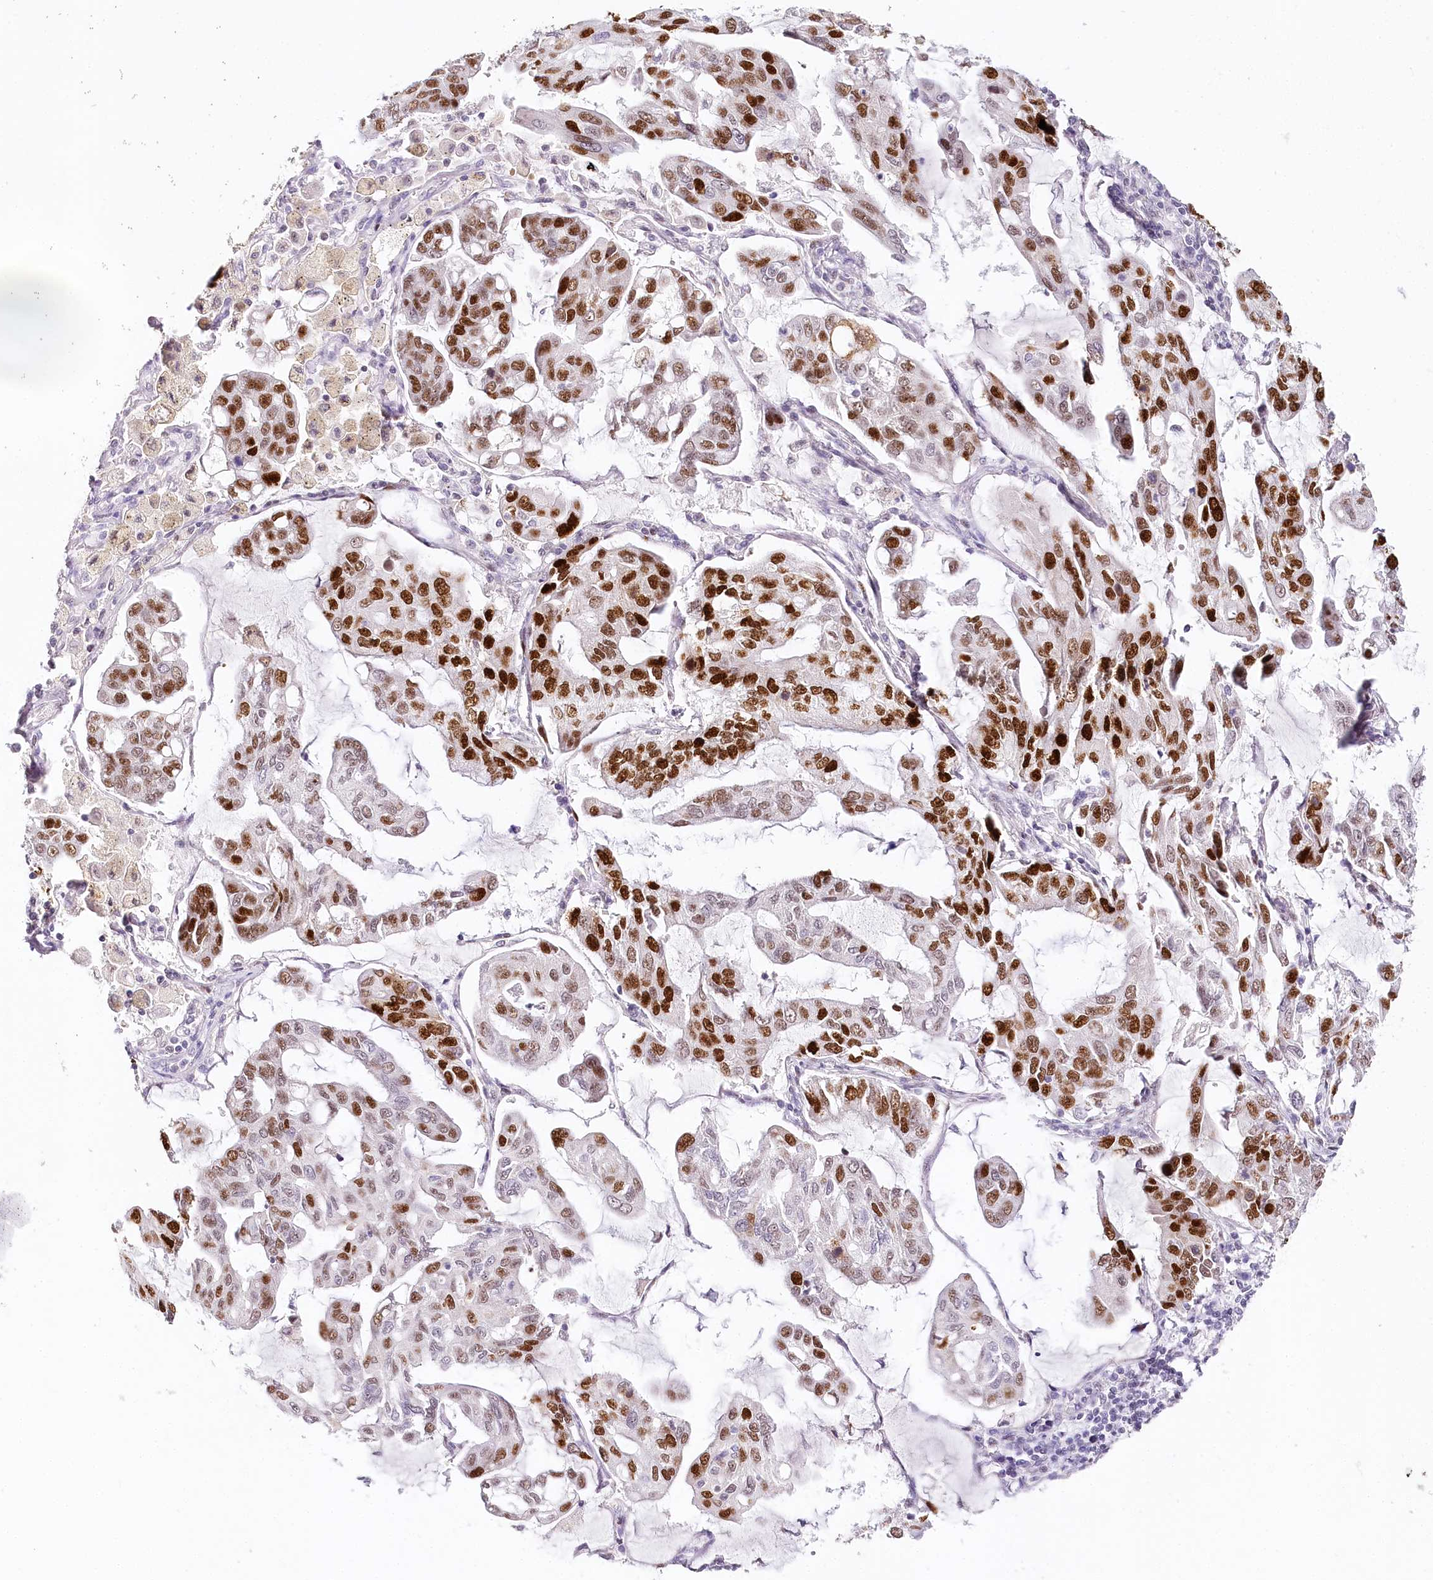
{"staining": {"intensity": "strong", "quantity": ">75%", "location": "nuclear"}, "tissue": "lung cancer", "cell_type": "Tumor cells", "image_type": "cancer", "snomed": [{"axis": "morphology", "description": "Adenocarcinoma, NOS"}, {"axis": "topography", "description": "Lung"}], "caption": "IHC micrograph of human lung cancer (adenocarcinoma) stained for a protein (brown), which shows high levels of strong nuclear positivity in approximately >75% of tumor cells.", "gene": "TP53", "patient": {"sex": "male", "age": 64}}